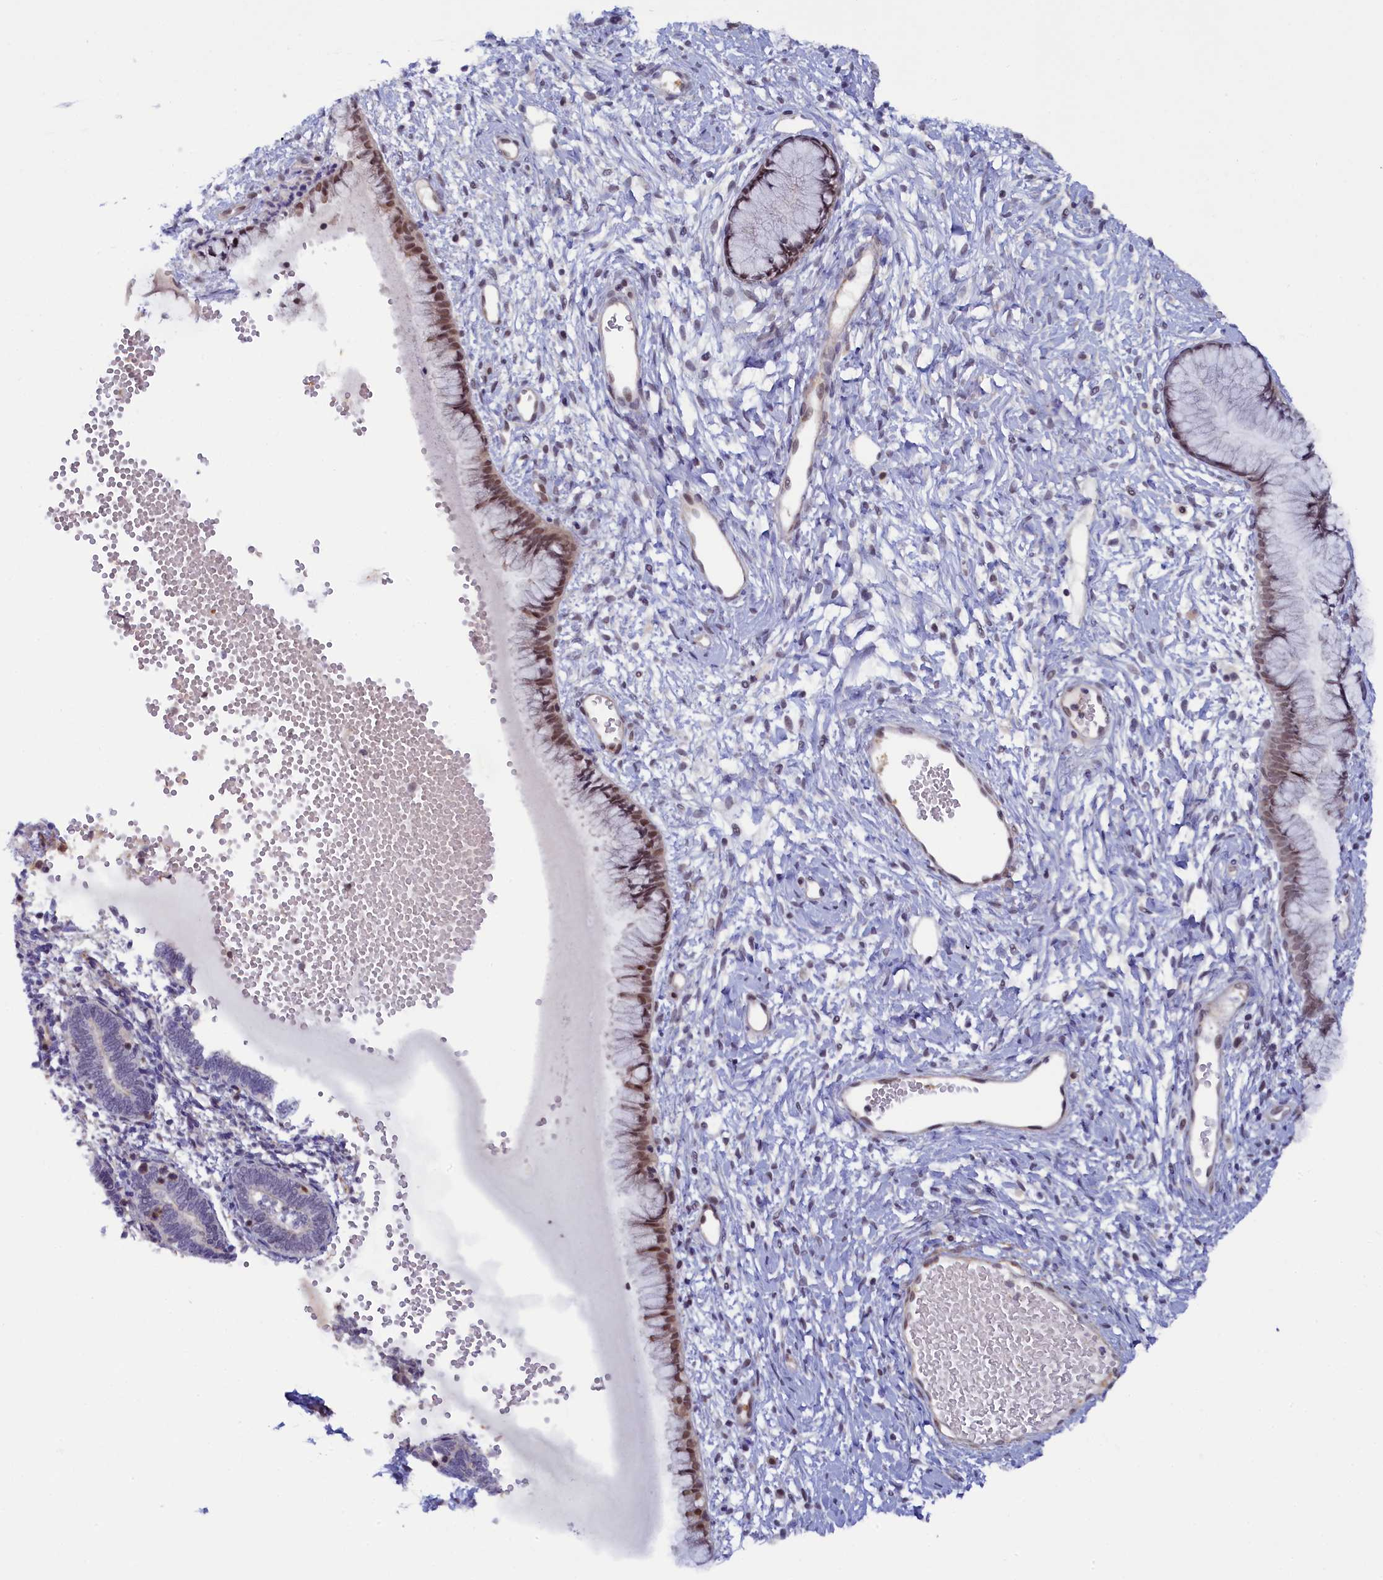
{"staining": {"intensity": "moderate", "quantity": "25%-75%", "location": "nuclear"}, "tissue": "cervix", "cell_type": "Glandular cells", "image_type": "normal", "snomed": [{"axis": "morphology", "description": "Normal tissue, NOS"}, {"axis": "topography", "description": "Cervix"}], "caption": "Protein analysis of normal cervix exhibits moderate nuclear staining in approximately 25%-75% of glandular cells. Using DAB (3,3'-diaminobenzidine) (brown) and hematoxylin (blue) stains, captured at high magnification using brightfield microscopy.", "gene": "INTS14", "patient": {"sex": "female", "age": 42}}